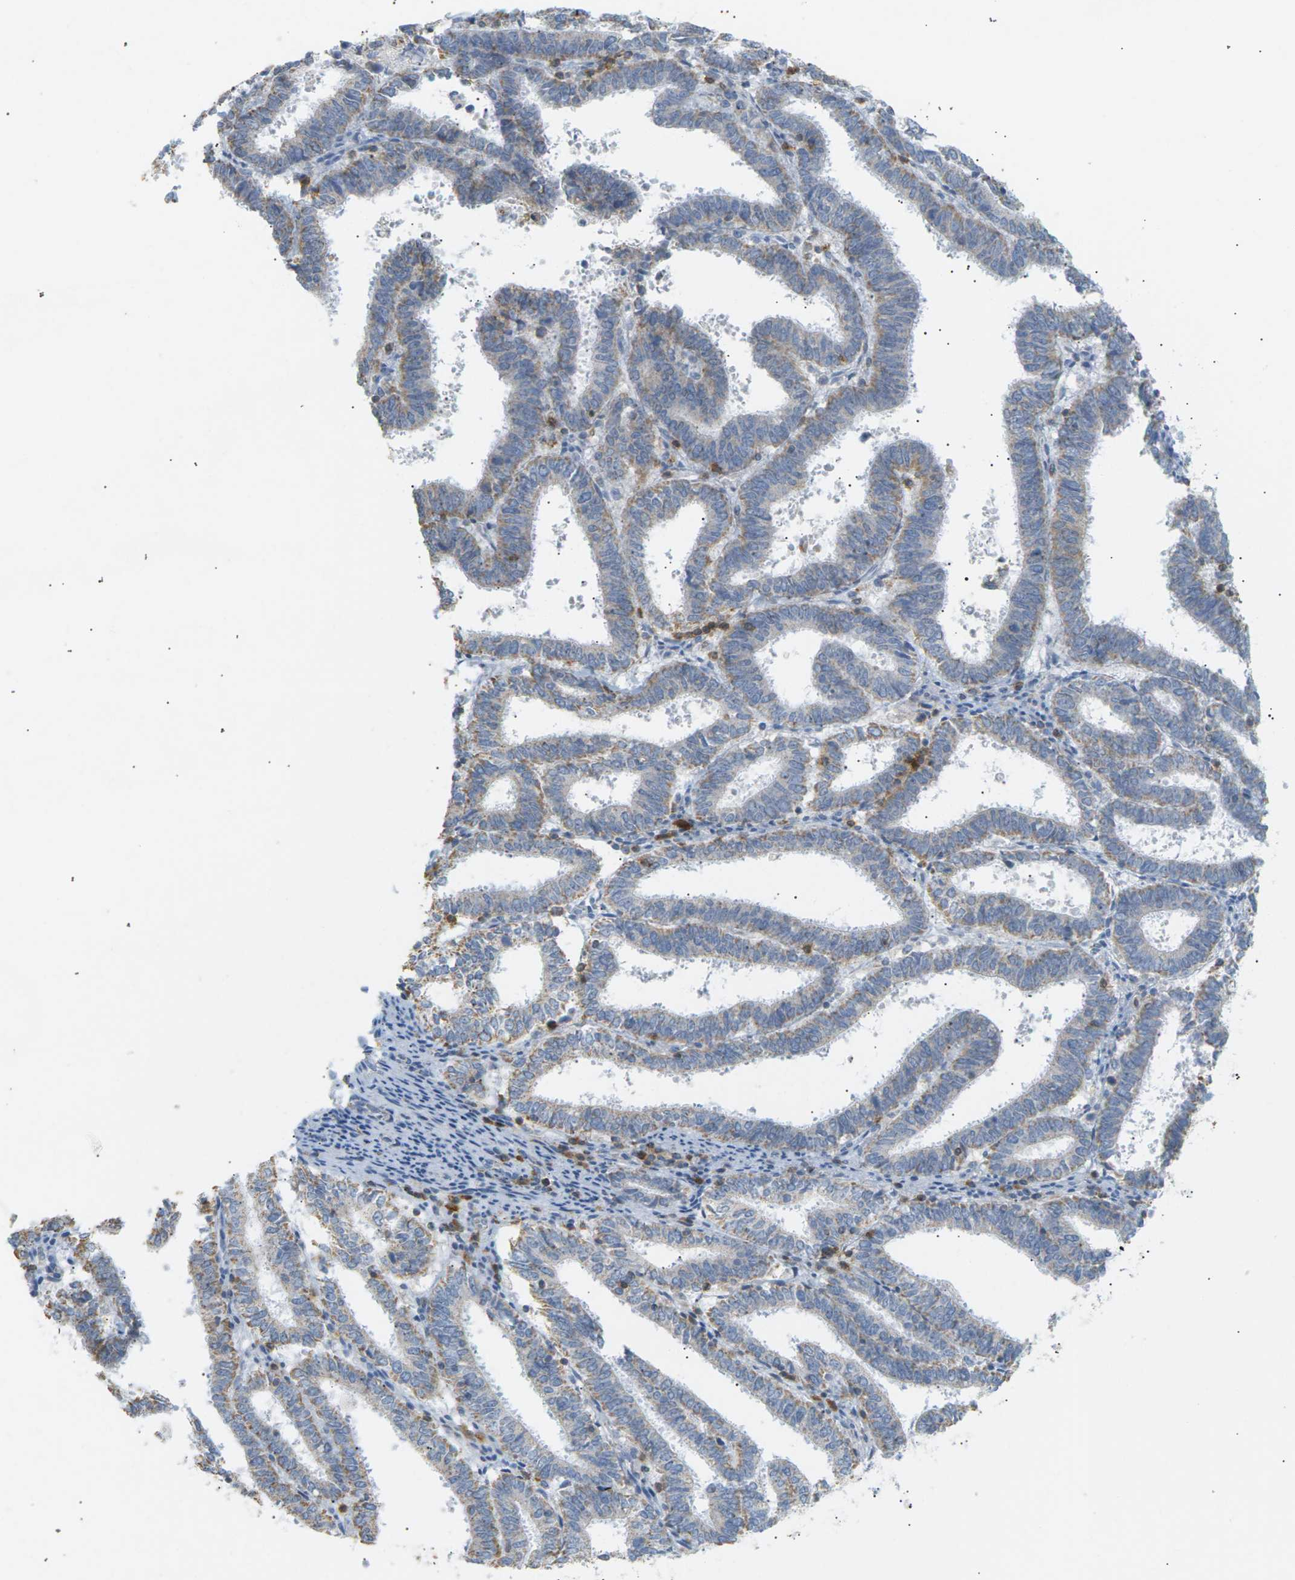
{"staining": {"intensity": "negative", "quantity": "none", "location": "none"}, "tissue": "endometrial cancer", "cell_type": "Tumor cells", "image_type": "cancer", "snomed": [{"axis": "morphology", "description": "Adenocarcinoma, NOS"}, {"axis": "topography", "description": "Uterus"}], "caption": "A histopathology image of adenocarcinoma (endometrial) stained for a protein shows no brown staining in tumor cells.", "gene": "LIME1", "patient": {"sex": "female", "age": 83}}